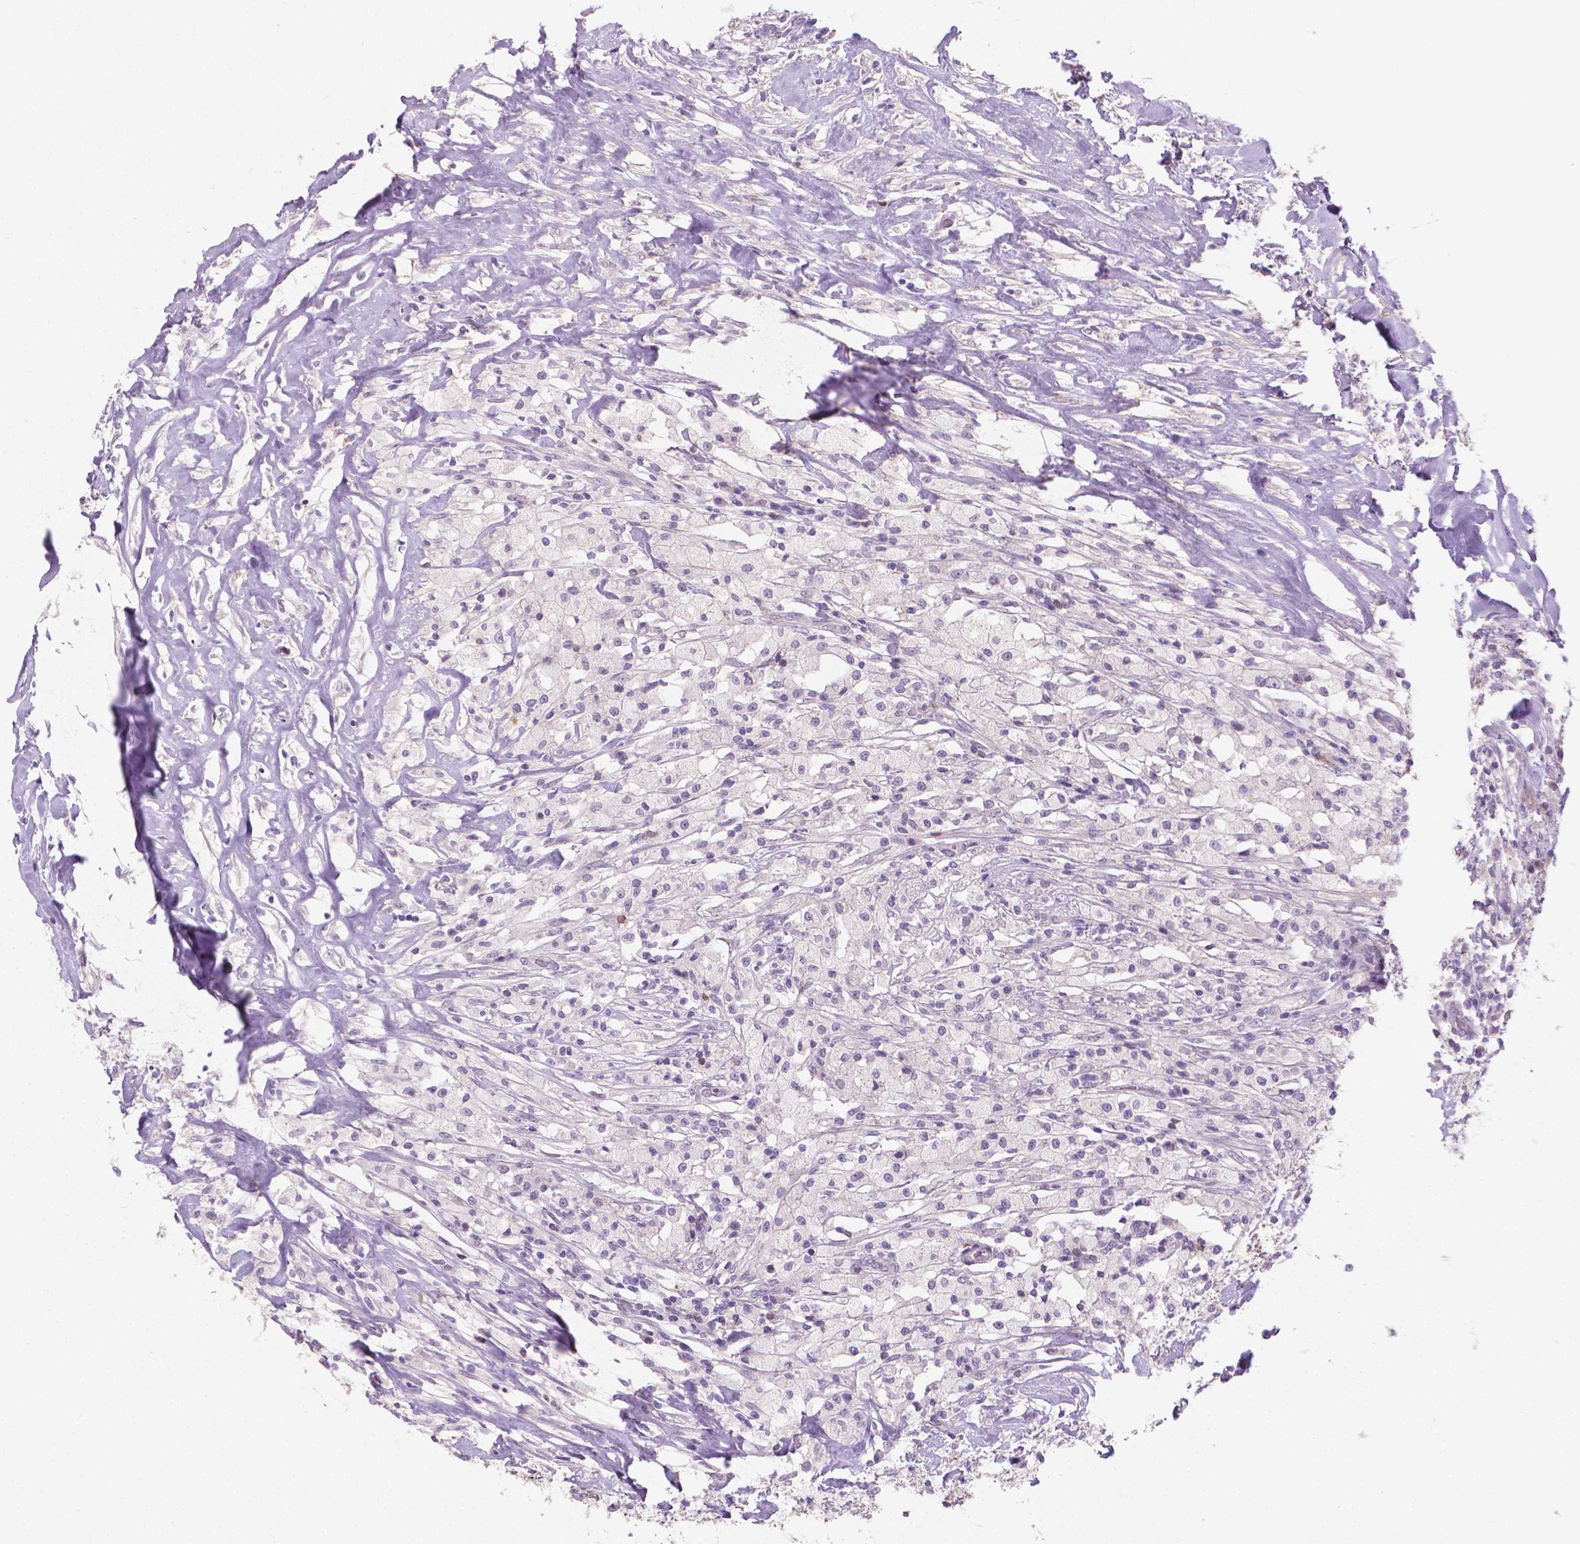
{"staining": {"intensity": "negative", "quantity": "none", "location": "none"}, "tissue": "testis cancer", "cell_type": "Tumor cells", "image_type": "cancer", "snomed": [{"axis": "morphology", "description": "Necrosis, NOS"}, {"axis": "morphology", "description": "Carcinoma, Embryonal, NOS"}, {"axis": "topography", "description": "Testis"}], "caption": "This is an immunohistochemistry photomicrograph of testis cancer (embryonal carcinoma). There is no expression in tumor cells.", "gene": "GSDMA", "patient": {"sex": "male", "age": 19}}